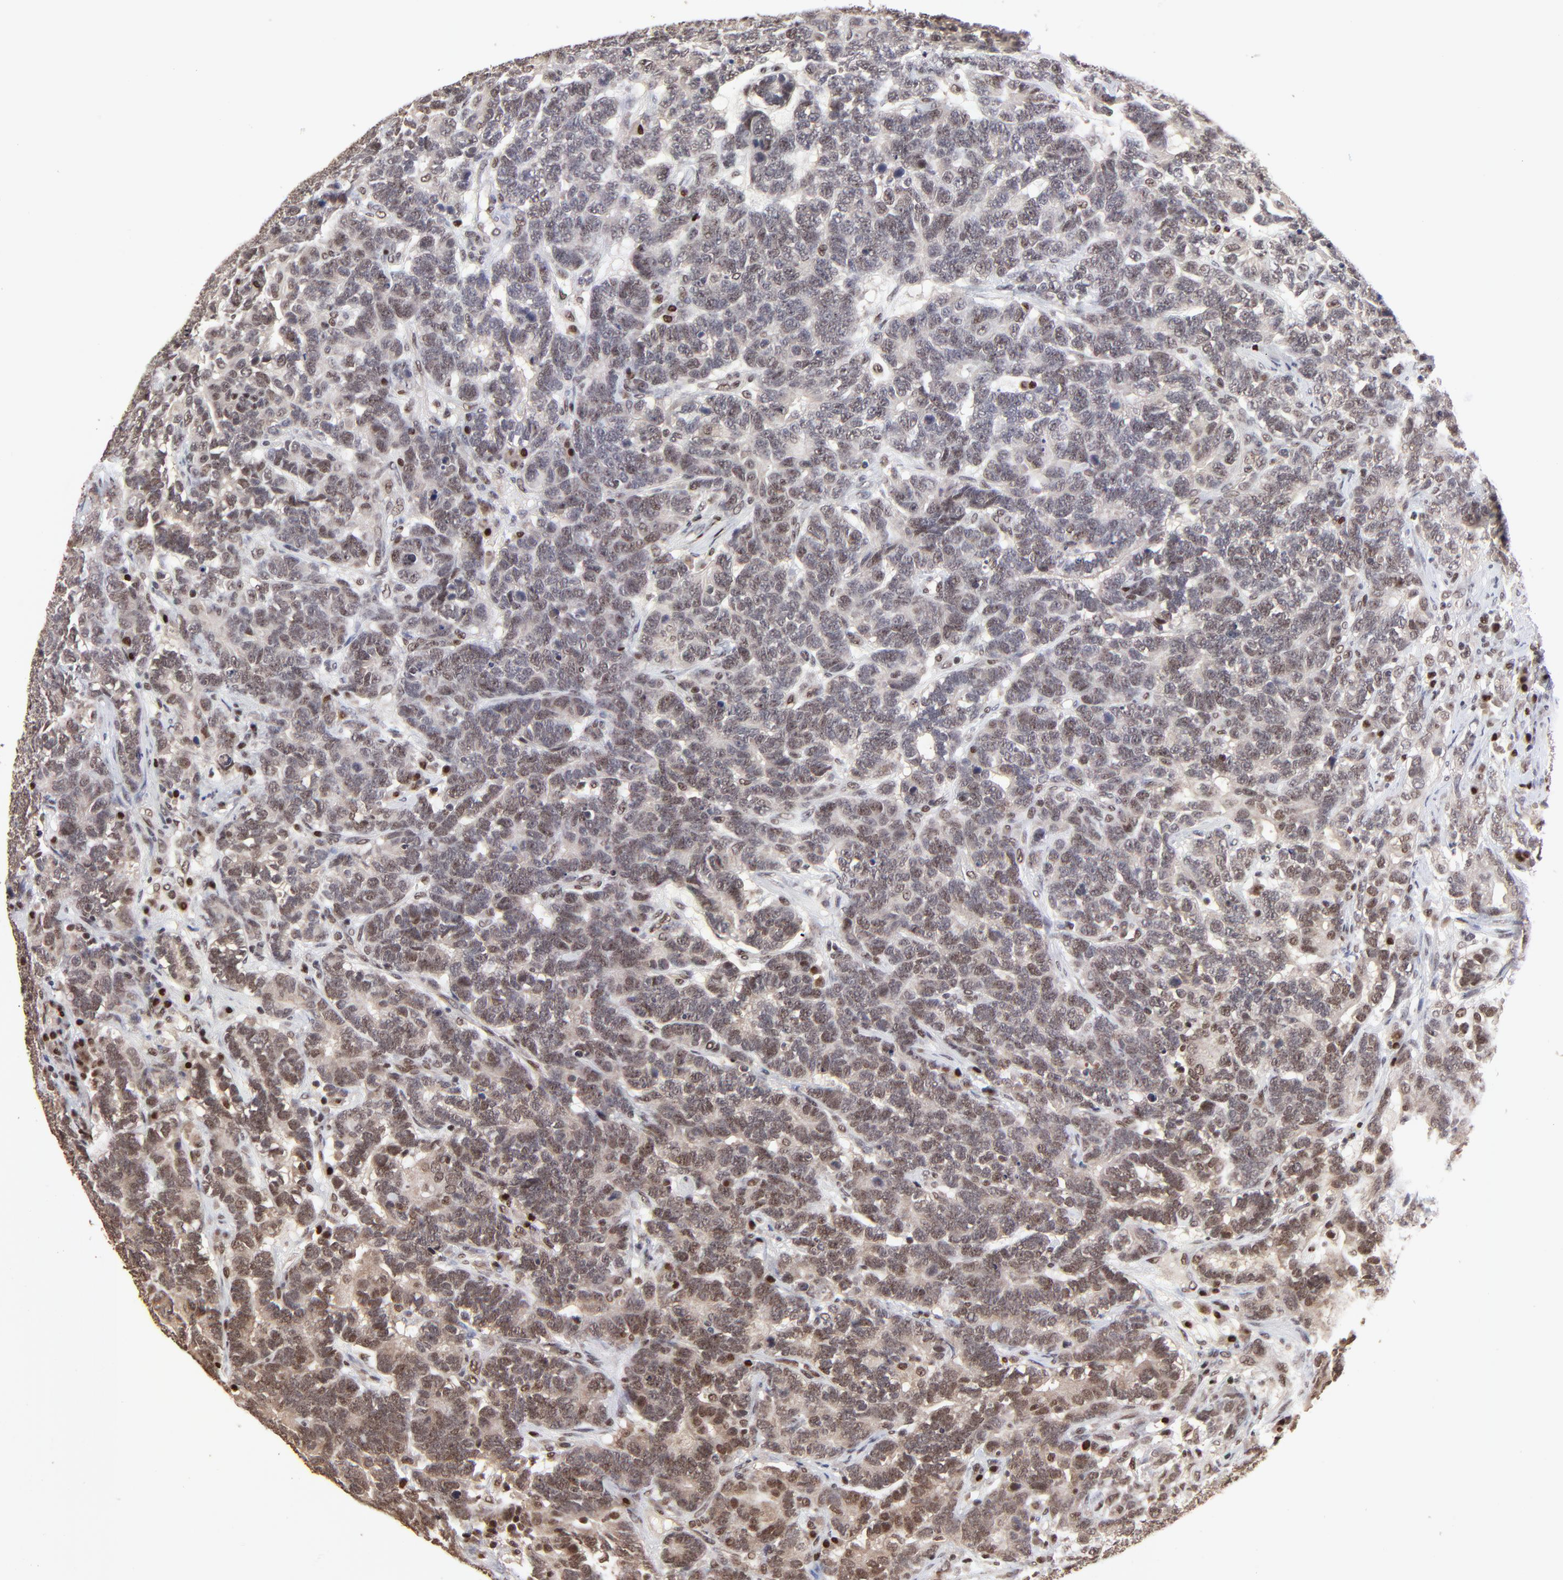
{"staining": {"intensity": "weak", "quantity": ">75%", "location": "nuclear"}, "tissue": "testis cancer", "cell_type": "Tumor cells", "image_type": "cancer", "snomed": [{"axis": "morphology", "description": "Carcinoma, Embryonal, NOS"}, {"axis": "topography", "description": "Testis"}], "caption": "This photomicrograph shows IHC staining of human embryonal carcinoma (testis), with low weak nuclear expression in approximately >75% of tumor cells.", "gene": "DSN1", "patient": {"sex": "male", "age": 26}}